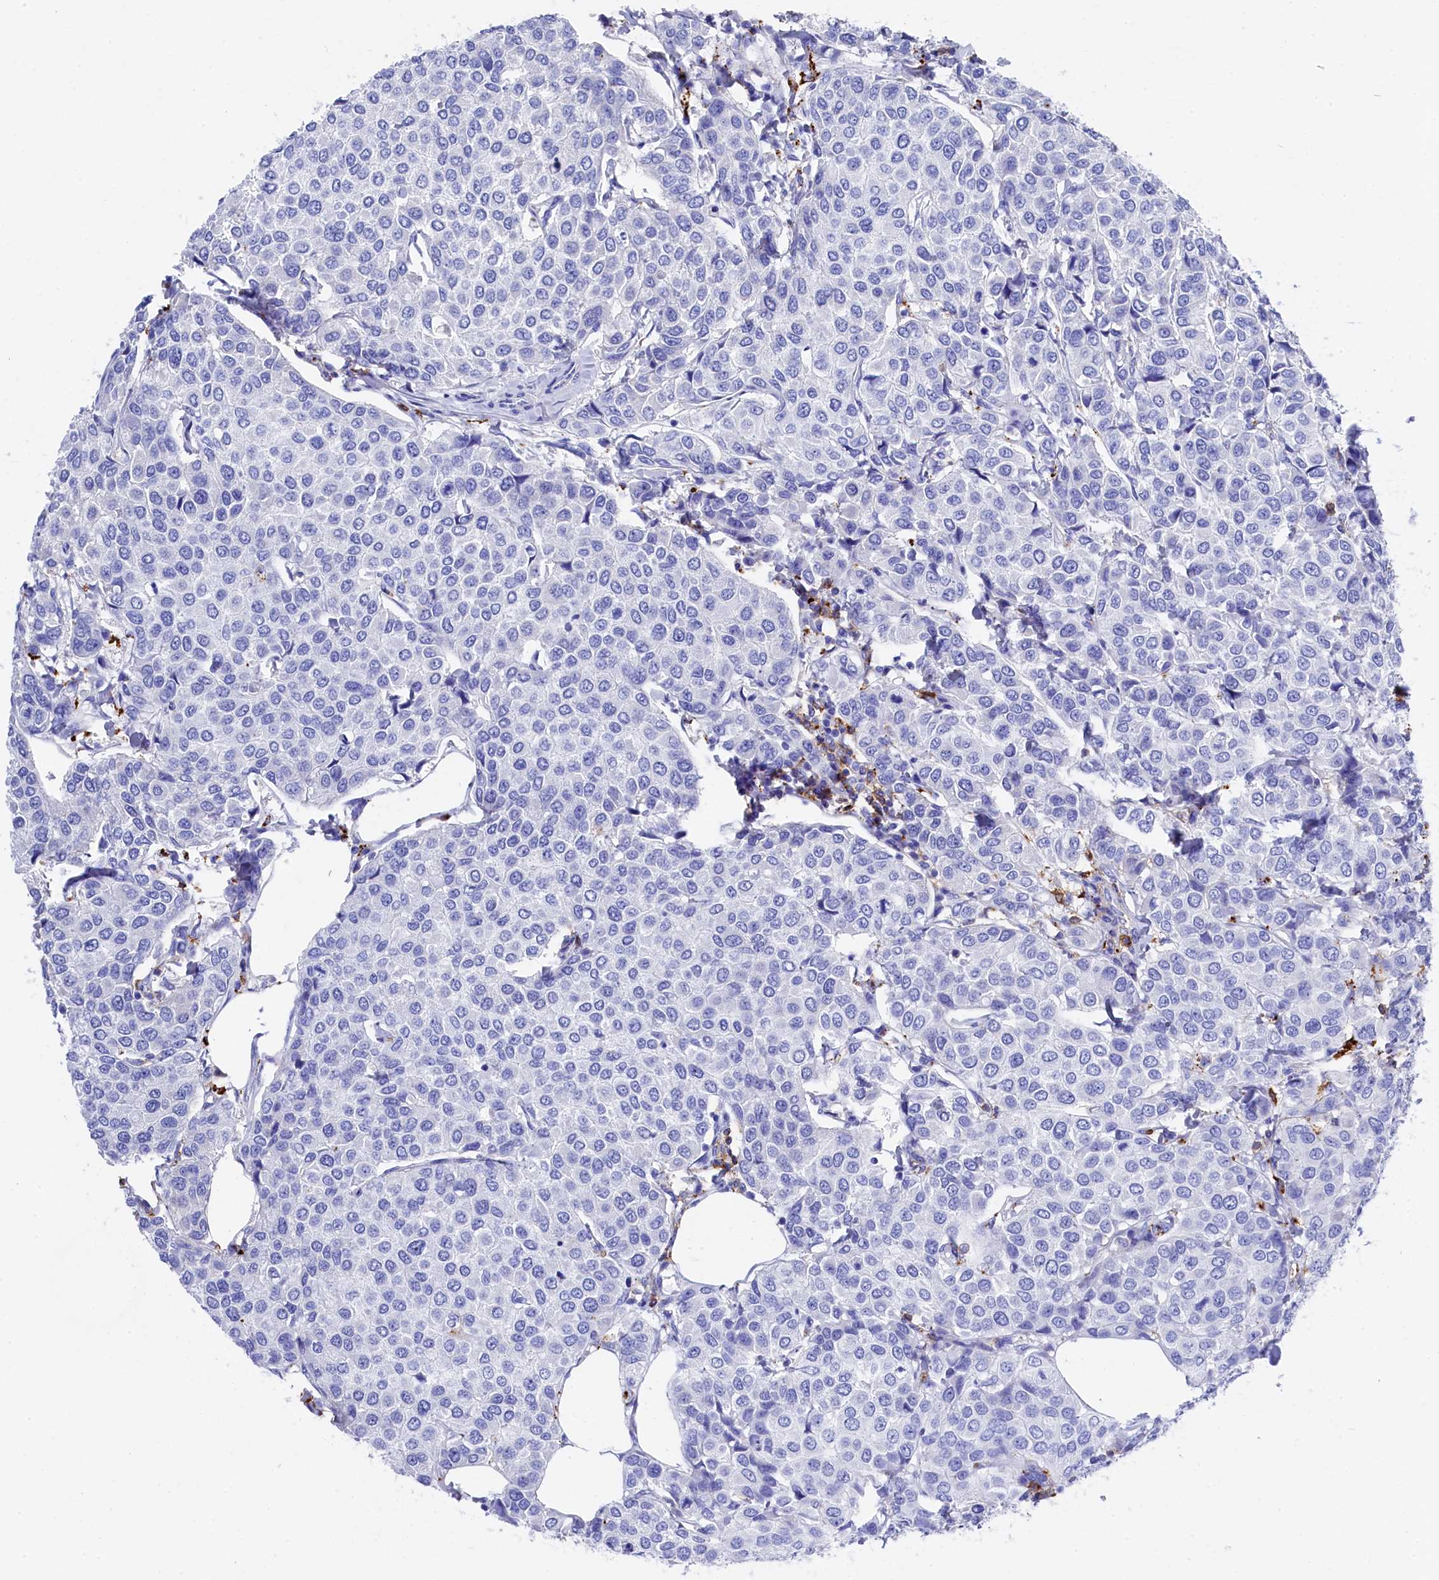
{"staining": {"intensity": "negative", "quantity": "none", "location": "none"}, "tissue": "breast cancer", "cell_type": "Tumor cells", "image_type": "cancer", "snomed": [{"axis": "morphology", "description": "Duct carcinoma"}, {"axis": "topography", "description": "Breast"}], "caption": "Intraductal carcinoma (breast) stained for a protein using immunohistochemistry reveals no expression tumor cells.", "gene": "PLAC8", "patient": {"sex": "female", "age": 55}}